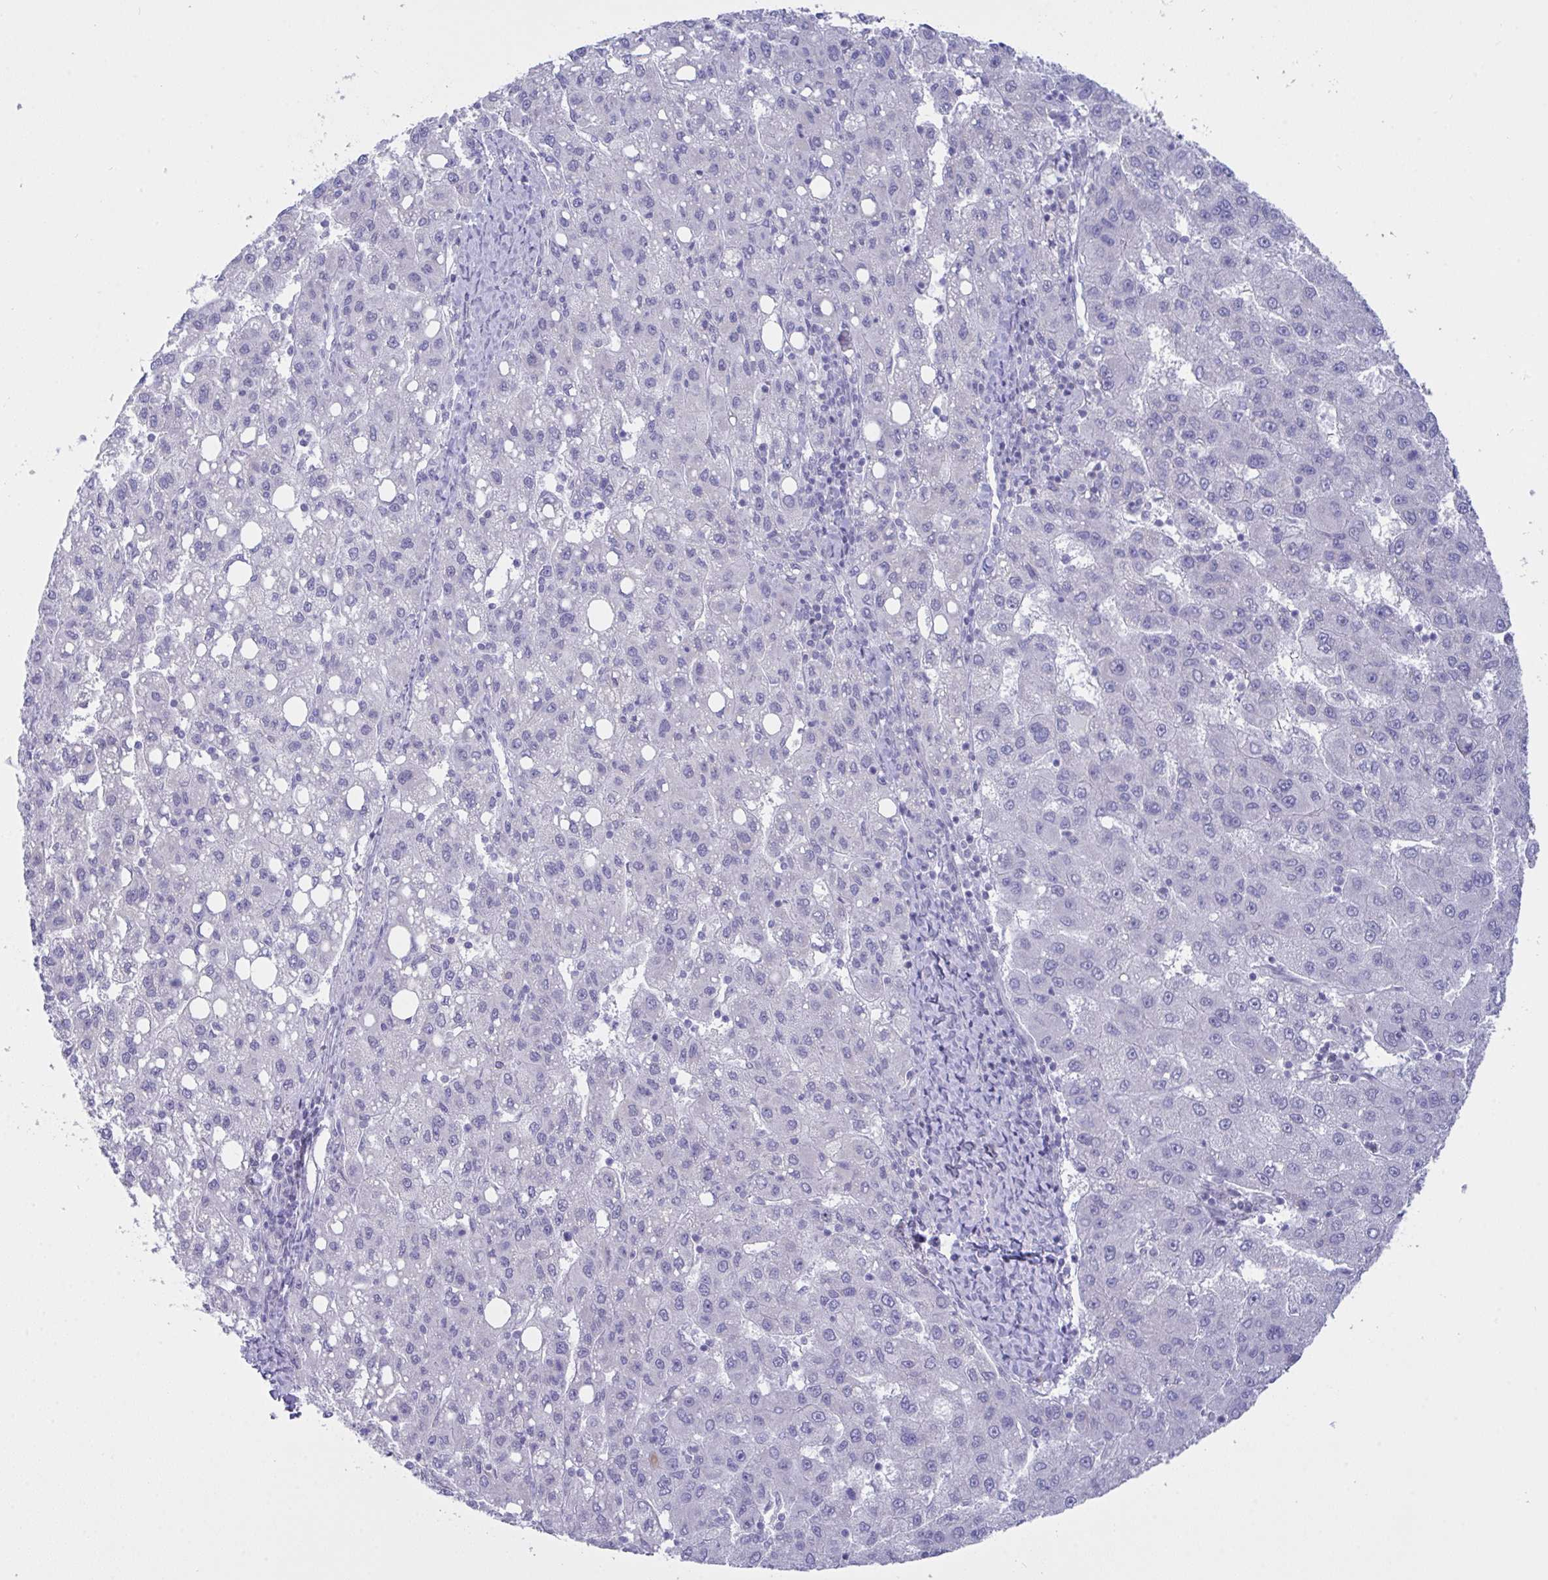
{"staining": {"intensity": "negative", "quantity": "none", "location": "none"}, "tissue": "liver cancer", "cell_type": "Tumor cells", "image_type": "cancer", "snomed": [{"axis": "morphology", "description": "Carcinoma, Hepatocellular, NOS"}, {"axis": "topography", "description": "Liver"}], "caption": "Immunohistochemical staining of human liver cancer demonstrates no significant positivity in tumor cells.", "gene": "FBXL22", "patient": {"sex": "female", "age": 82}}